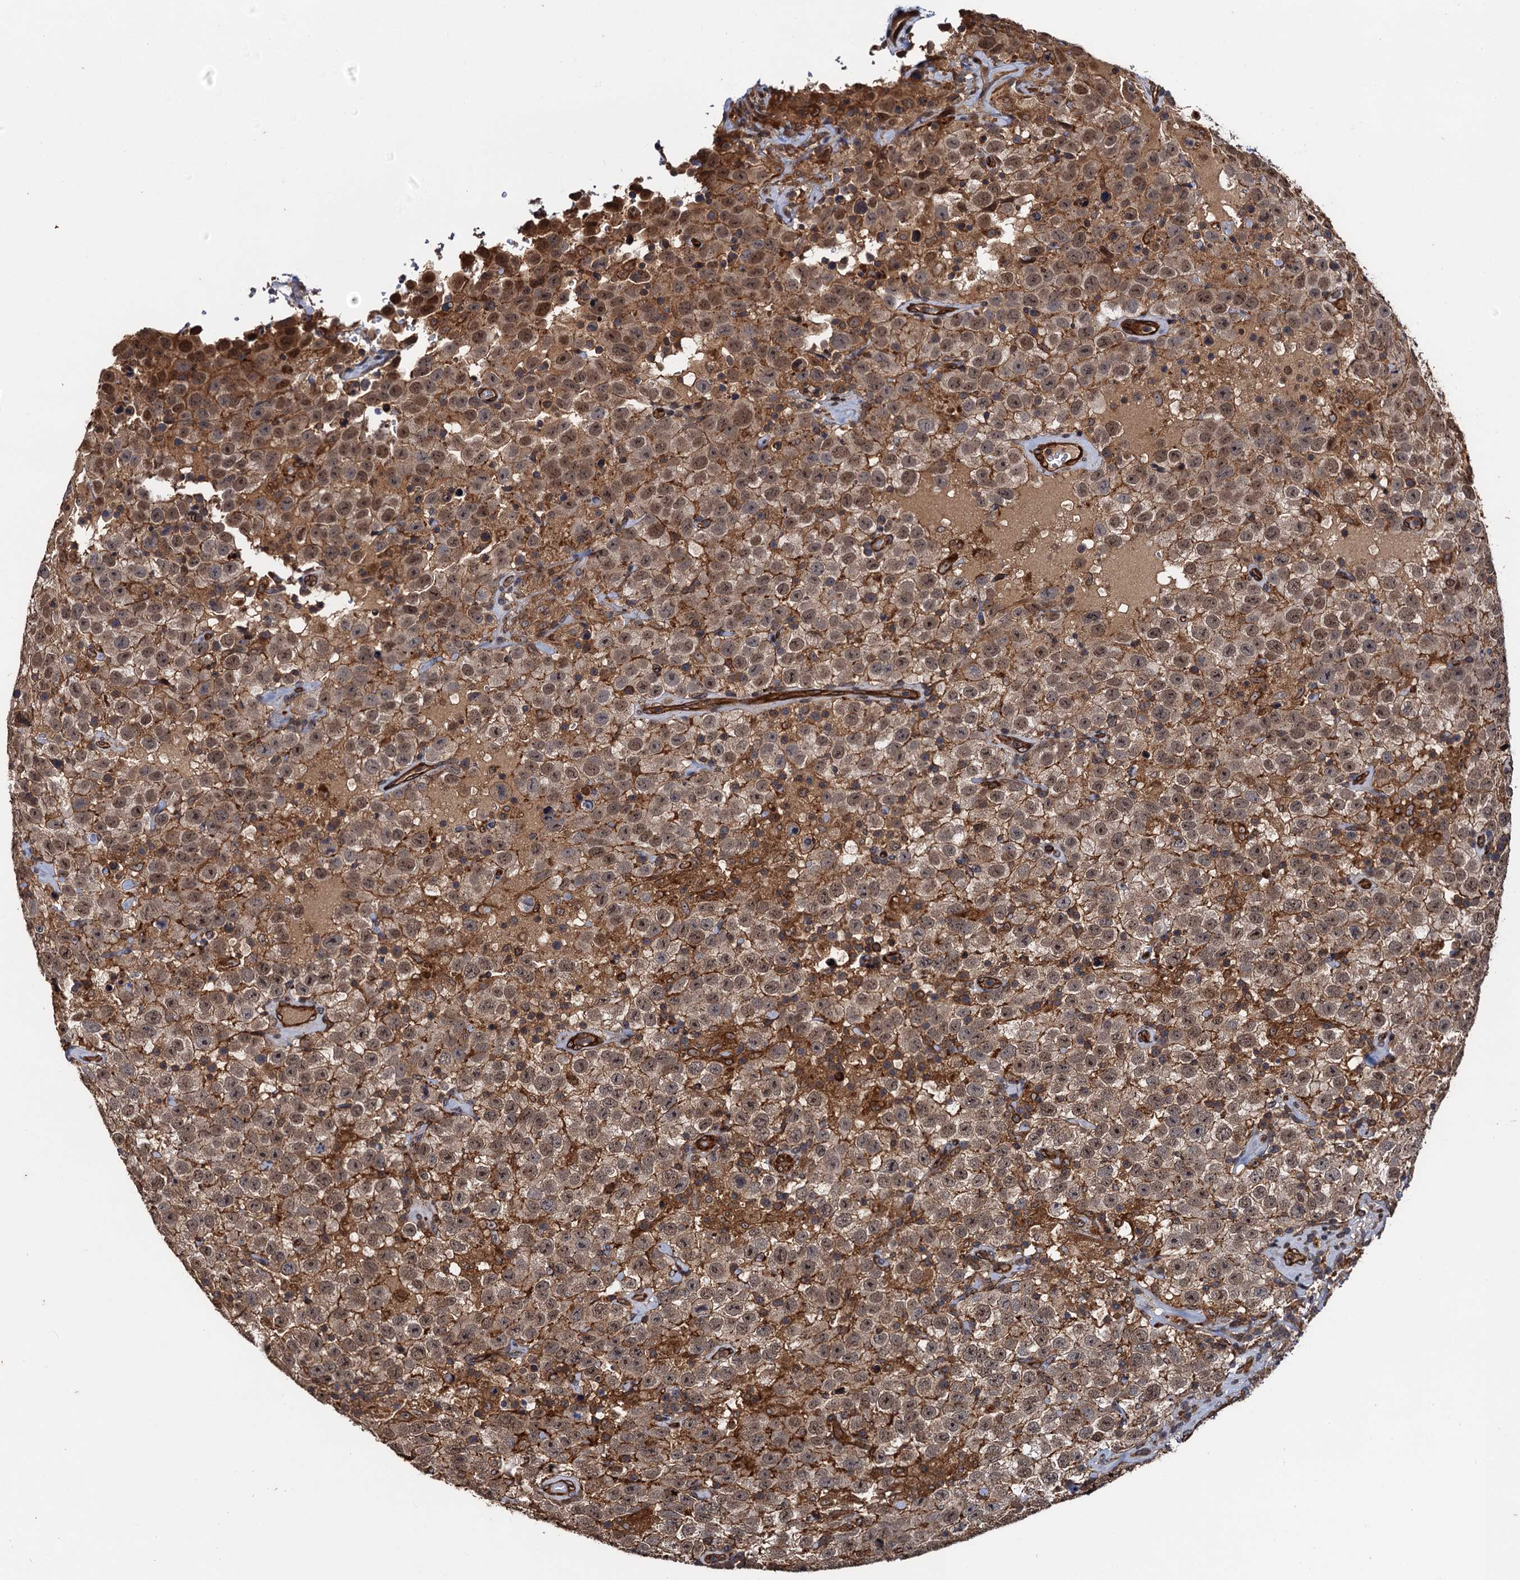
{"staining": {"intensity": "moderate", "quantity": ">75%", "location": "cytoplasmic/membranous,nuclear"}, "tissue": "testis cancer", "cell_type": "Tumor cells", "image_type": "cancer", "snomed": [{"axis": "morphology", "description": "Seminoma, NOS"}, {"axis": "topography", "description": "Testis"}], "caption": "This is a photomicrograph of immunohistochemistry (IHC) staining of seminoma (testis), which shows moderate positivity in the cytoplasmic/membranous and nuclear of tumor cells.", "gene": "BORA", "patient": {"sex": "male", "age": 41}}